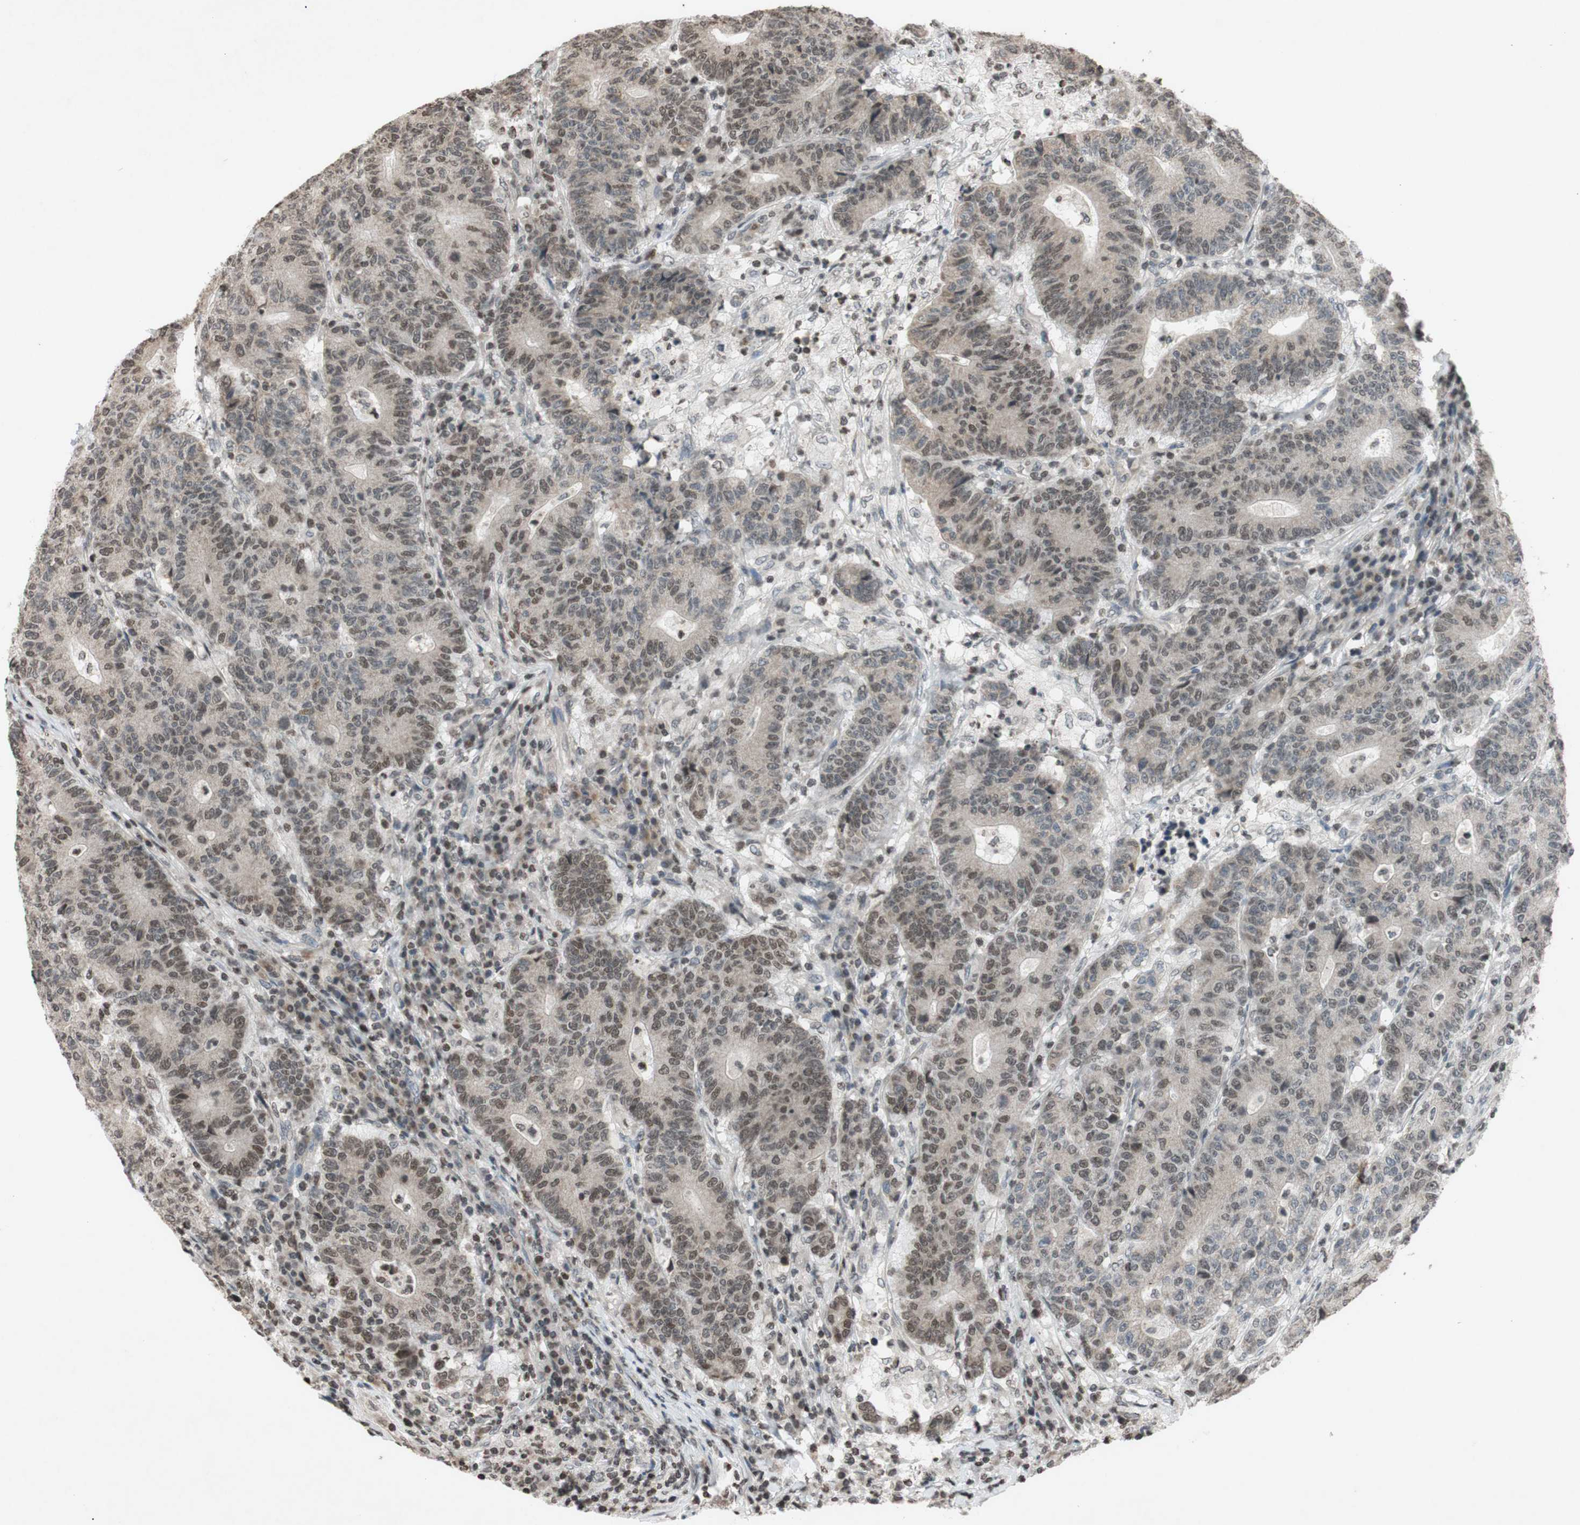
{"staining": {"intensity": "weak", "quantity": ">75%", "location": "cytoplasmic/membranous,nuclear"}, "tissue": "colorectal cancer", "cell_type": "Tumor cells", "image_type": "cancer", "snomed": [{"axis": "morphology", "description": "Normal tissue, NOS"}, {"axis": "morphology", "description": "Adenocarcinoma, NOS"}, {"axis": "topography", "description": "Colon"}], "caption": "Tumor cells display low levels of weak cytoplasmic/membranous and nuclear positivity in approximately >75% of cells in human colorectal adenocarcinoma.", "gene": "MCM6", "patient": {"sex": "female", "age": 75}}